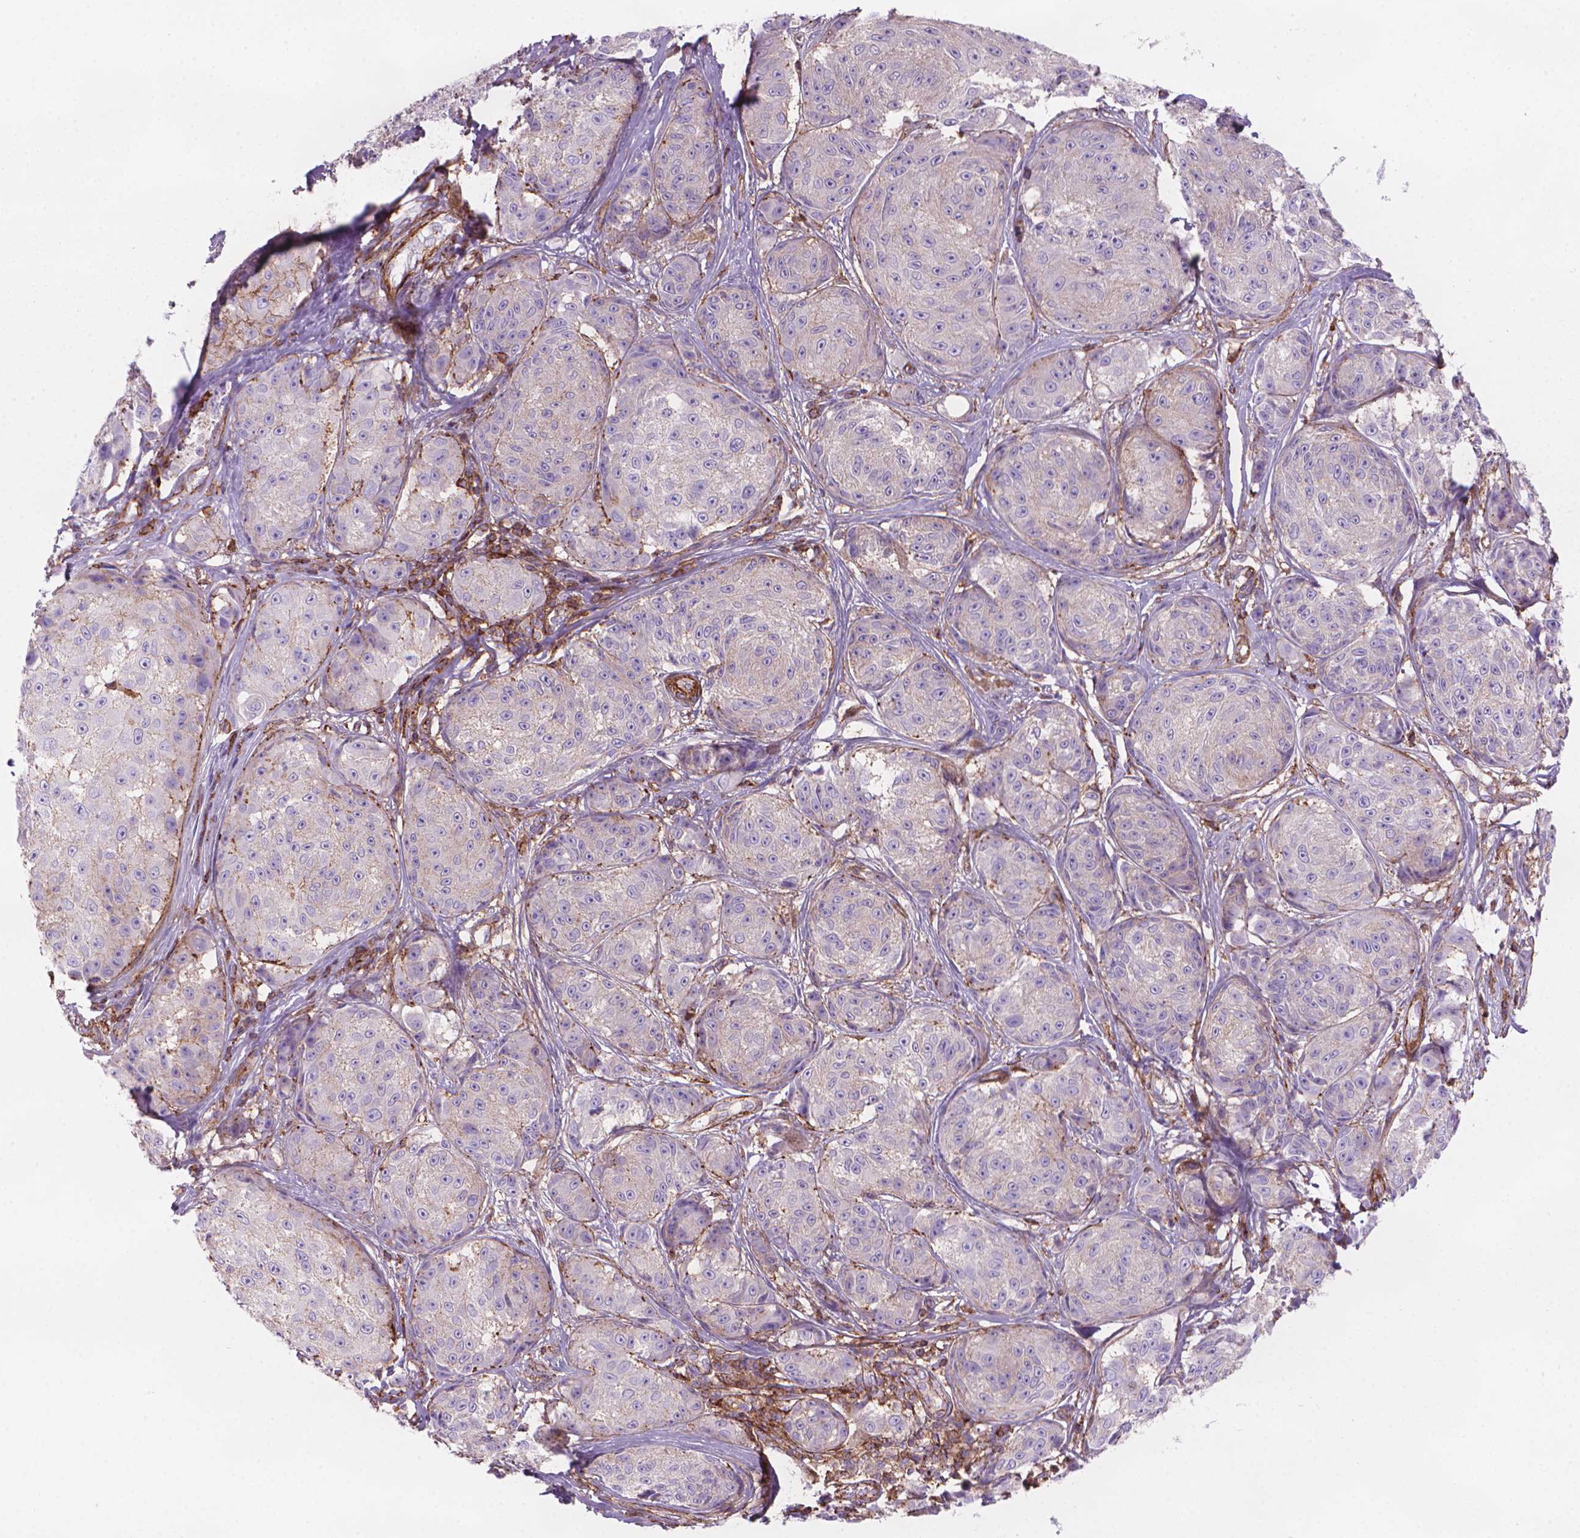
{"staining": {"intensity": "negative", "quantity": "none", "location": "none"}, "tissue": "melanoma", "cell_type": "Tumor cells", "image_type": "cancer", "snomed": [{"axis": "morphology", "description": "Malignant melanoma, NOS"}, {"axis": "topography", "description": "Skin"}], "caption": "Immunohistochemical staining of melanoma reveals no significant positivity in tumor cells.", "gene": "PATJ", "patient": {"sex": "male", "age": 61}}